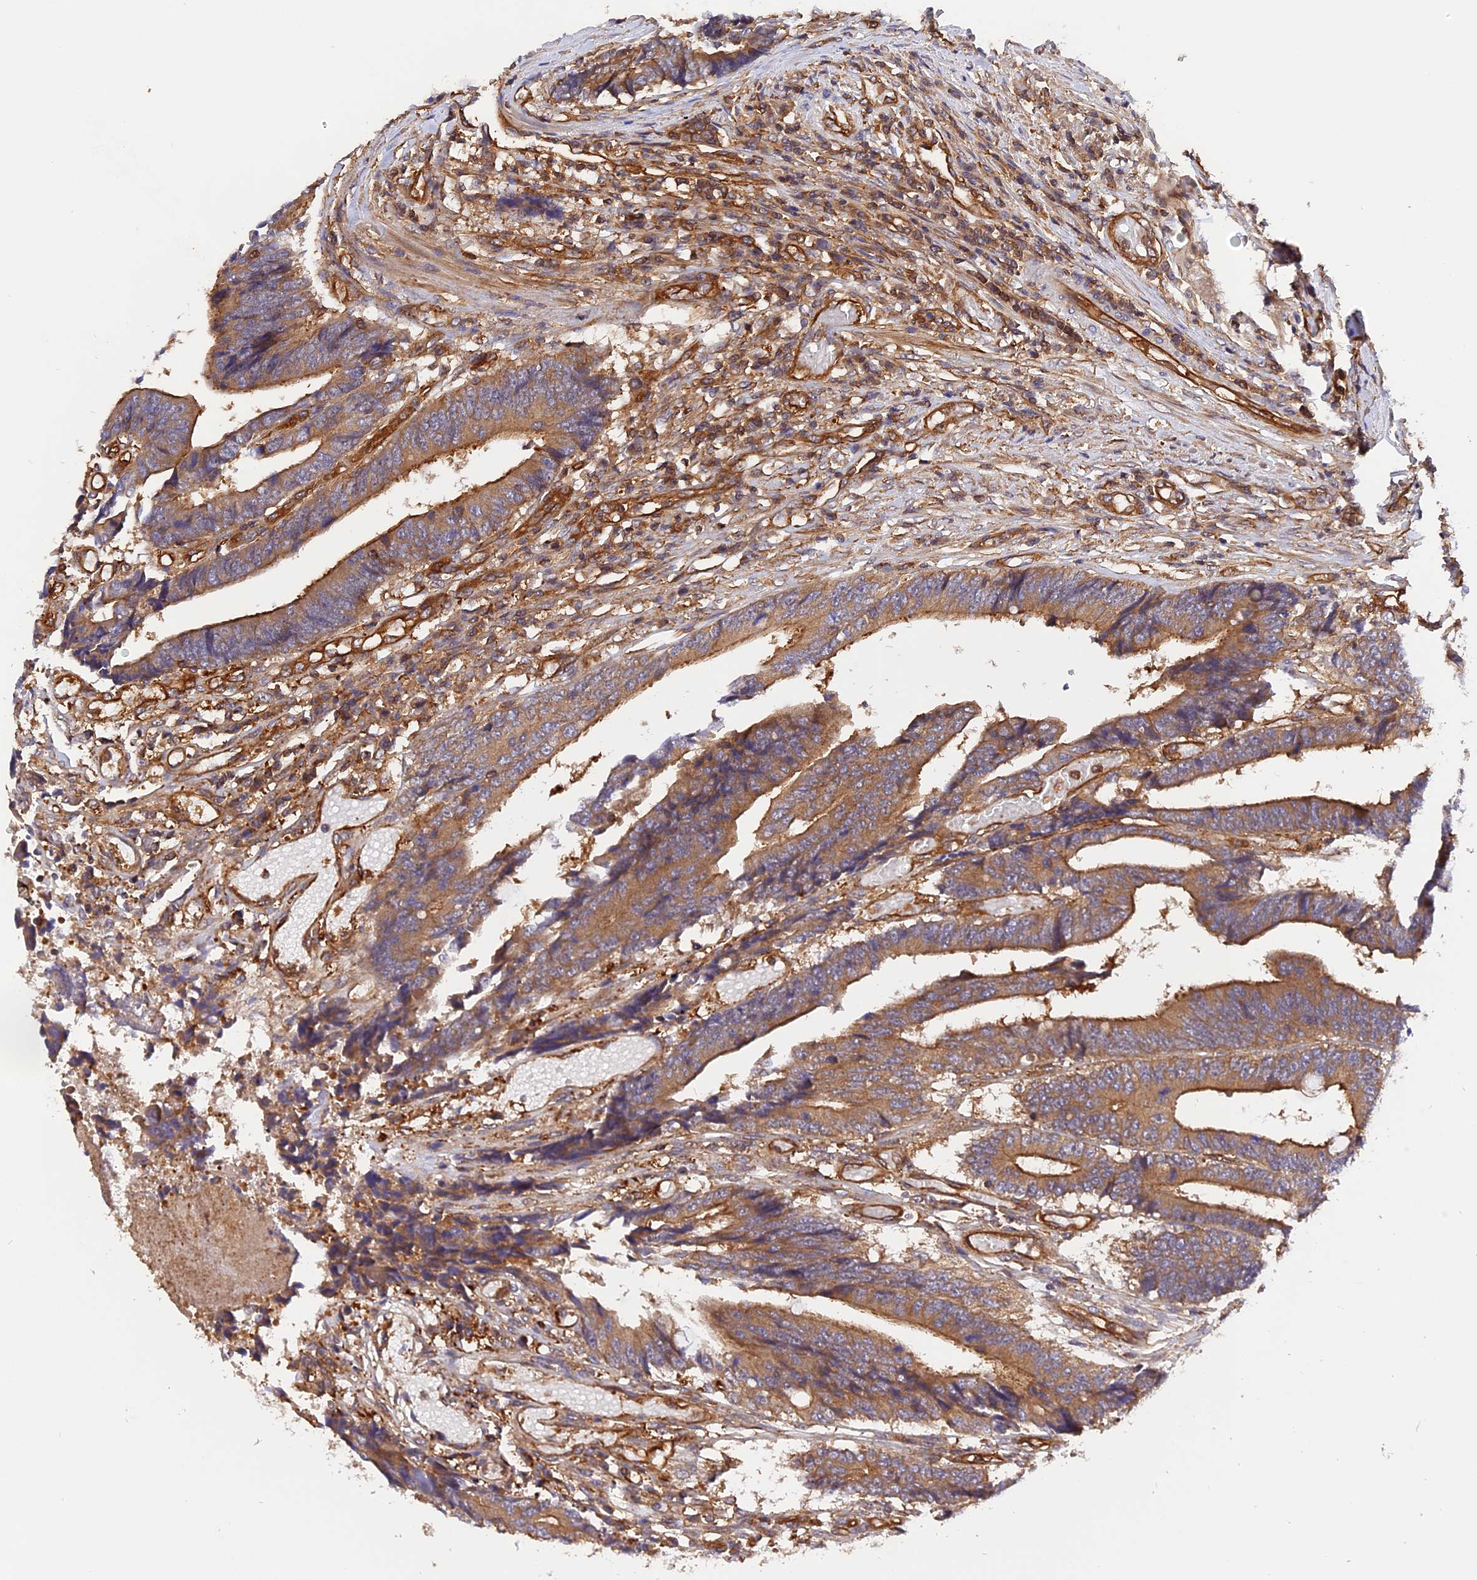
{"staining": {"intensity": "moderate", "quantity": ">75%", "location": "cytoplasmic/membranous"}, "tissue": "colorectal cancer", "cell_type": "Tumor cells", "image_type": "cancer", "snomed": [{"axis": "morphology", "description": "Adenocarcinoma, NOS"}, {"axis": "topography", "description": "Rectum"}], "caption": "Human colorectal cancer (adenocarcinoma) stained with a protein marker demonstrates moderate staining in tumor cells.", "gene": "C5orf22", "patient": {"sex": "male", "age": 84}}